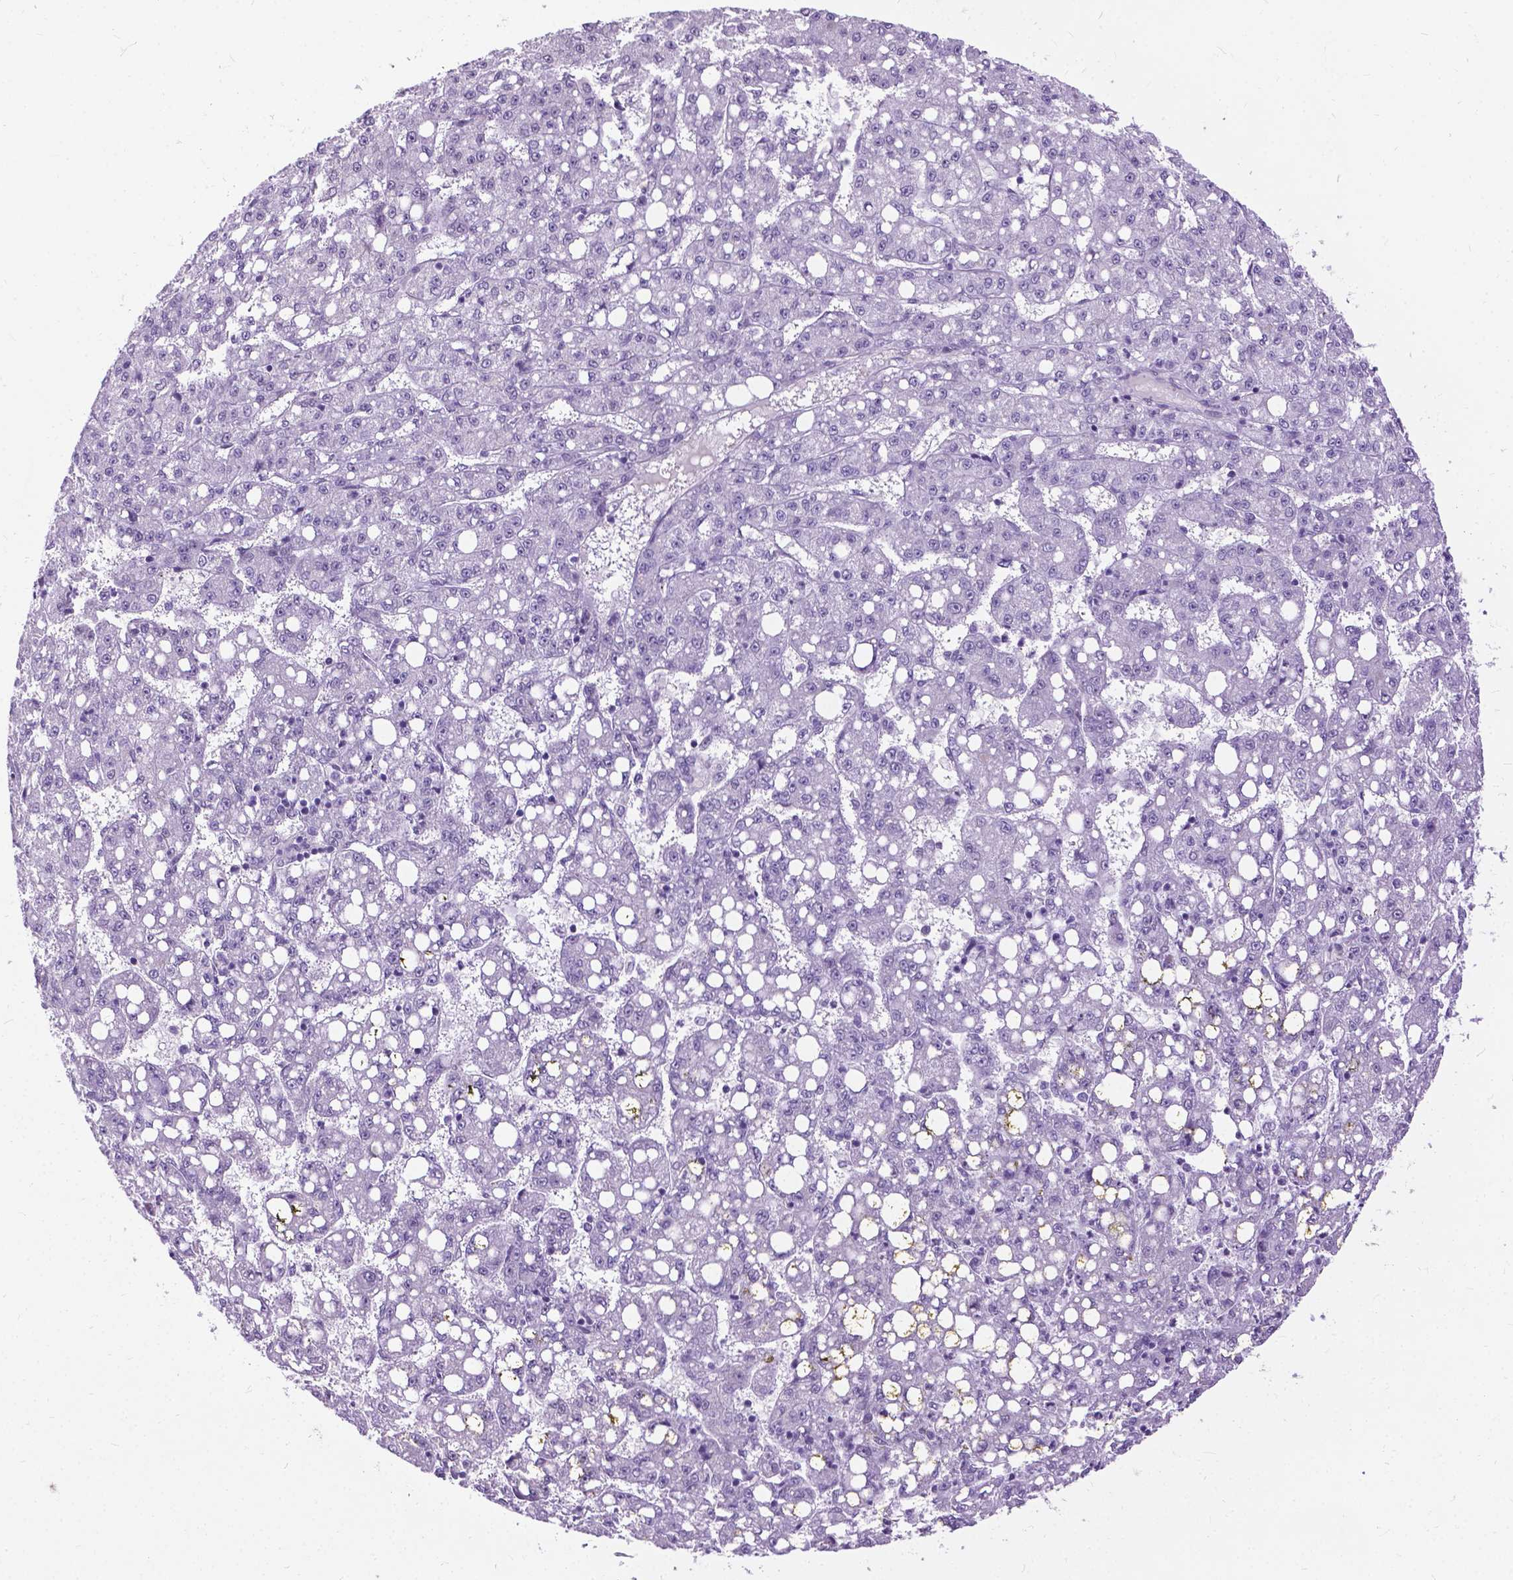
{"staining": {"intensity": "negative", "quantity": "none", "location": "none"}, "tissue": "liver cancer", "cell_type": "Tumor cells", "image_type": "cancer", "snomed": [{"axis": "morphology", "description": "Carcinoma, Hepatocellular, NOS"}, {"axis": "topography", "description": "Liver"}], "caption": "High magnification brightfield microscopy of liver hepatocellular carcinoma stained with DAB (3,3'-diaminobenzidine) (brown) and counterstained with hematoxylin (blue): tumor cells show no significant expression.", "gene": "PROB1", "patient": {"sex": "female", "age": 65}}